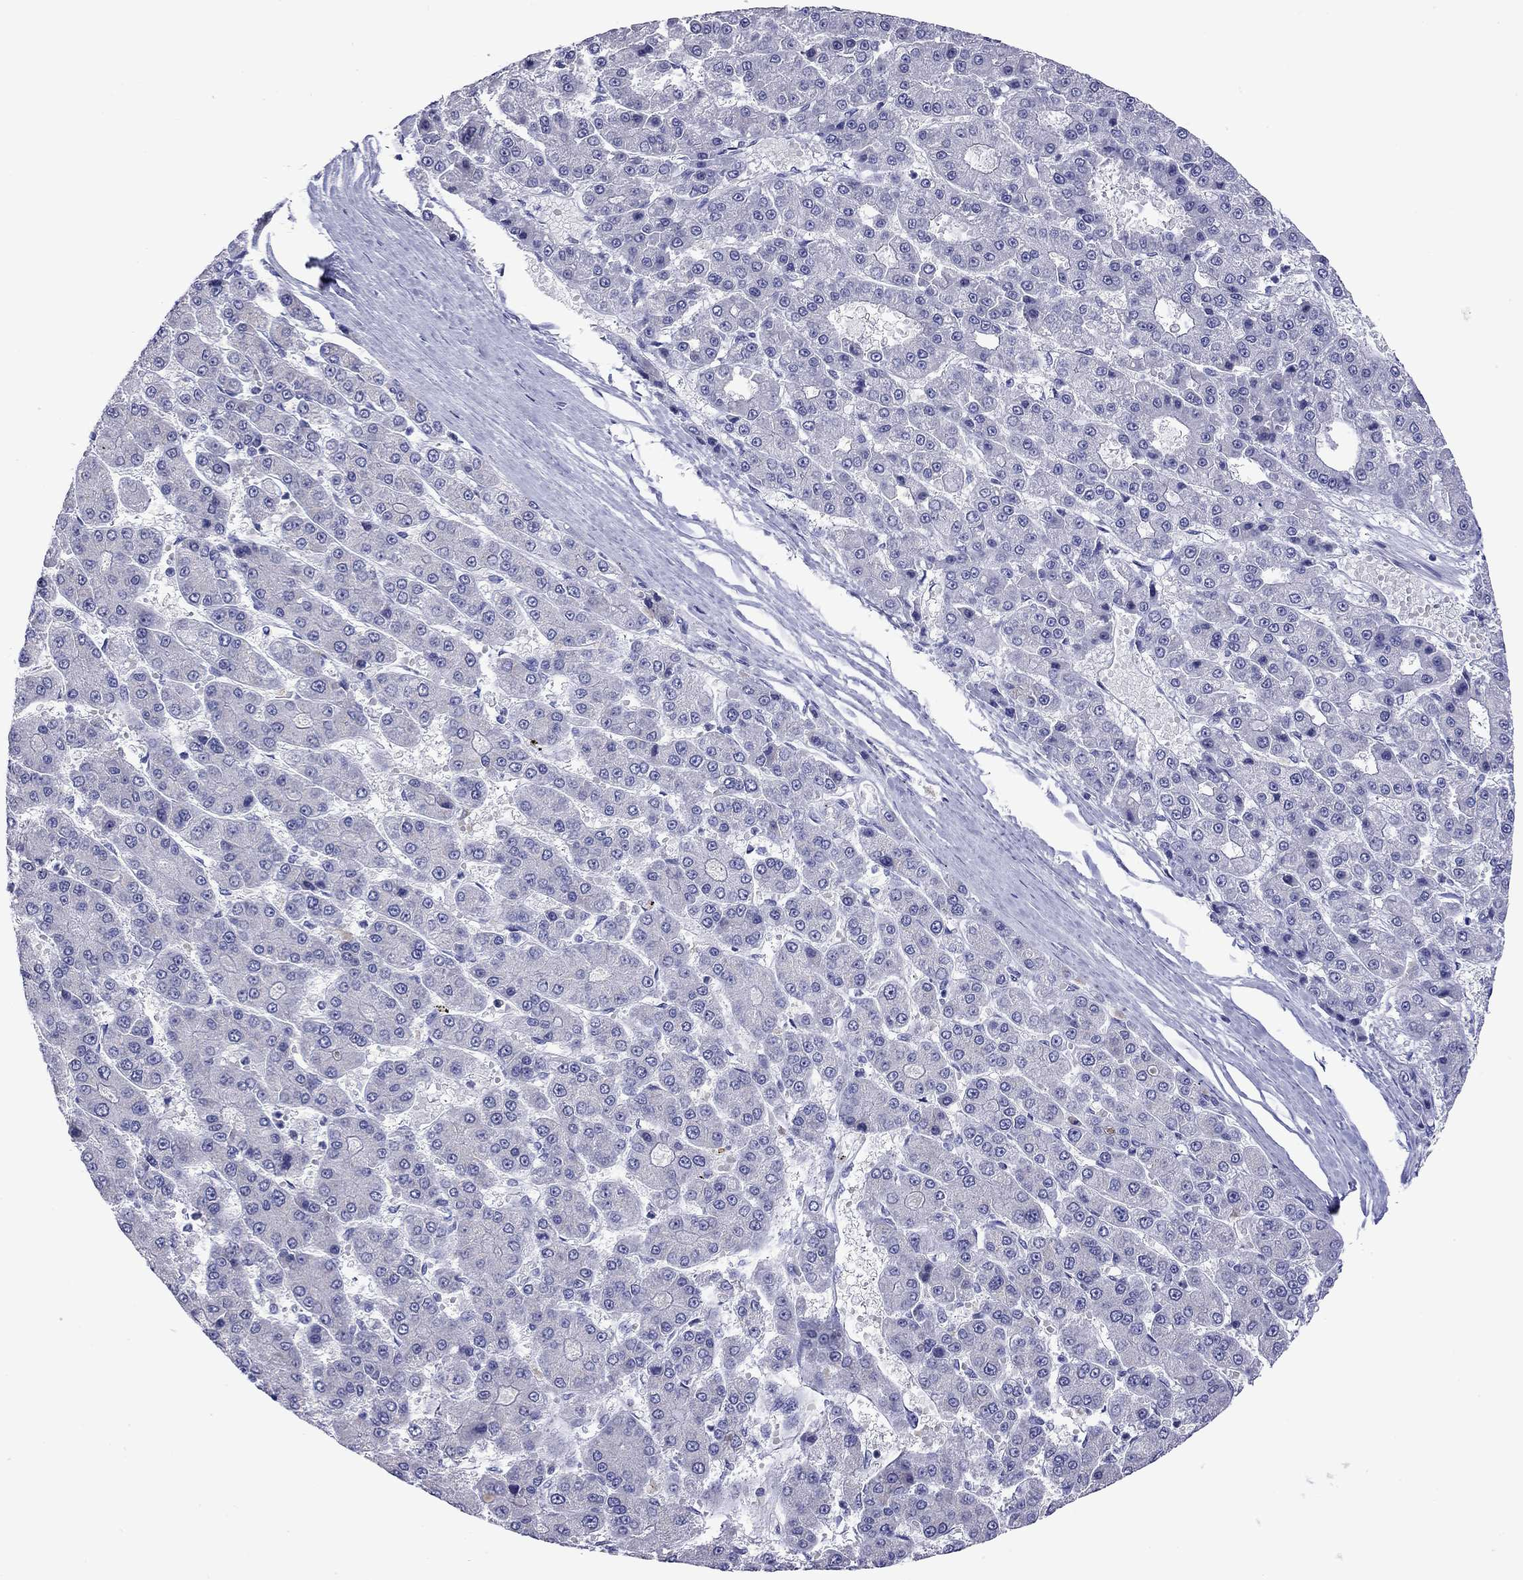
{"staining": {"intensity": "negative", "quantity": "none", "location": "none"}, "tissue": "liver cancer", "cell_type": "Tumor cells", "image_type": "cancer", "snomed": [{"axis": "morphology", "description": "Carcinoma, Hepatocellular, NOS"}, {"axis": "topography", "description": "Liver"}], "caption": "Human liver hepatocellular carcinoma stained for a protein using immunohistochemistry reveals no staining in tumor cells.", "gene": "KIAA2012", "patient": {"sex": "male", "age": 70}}